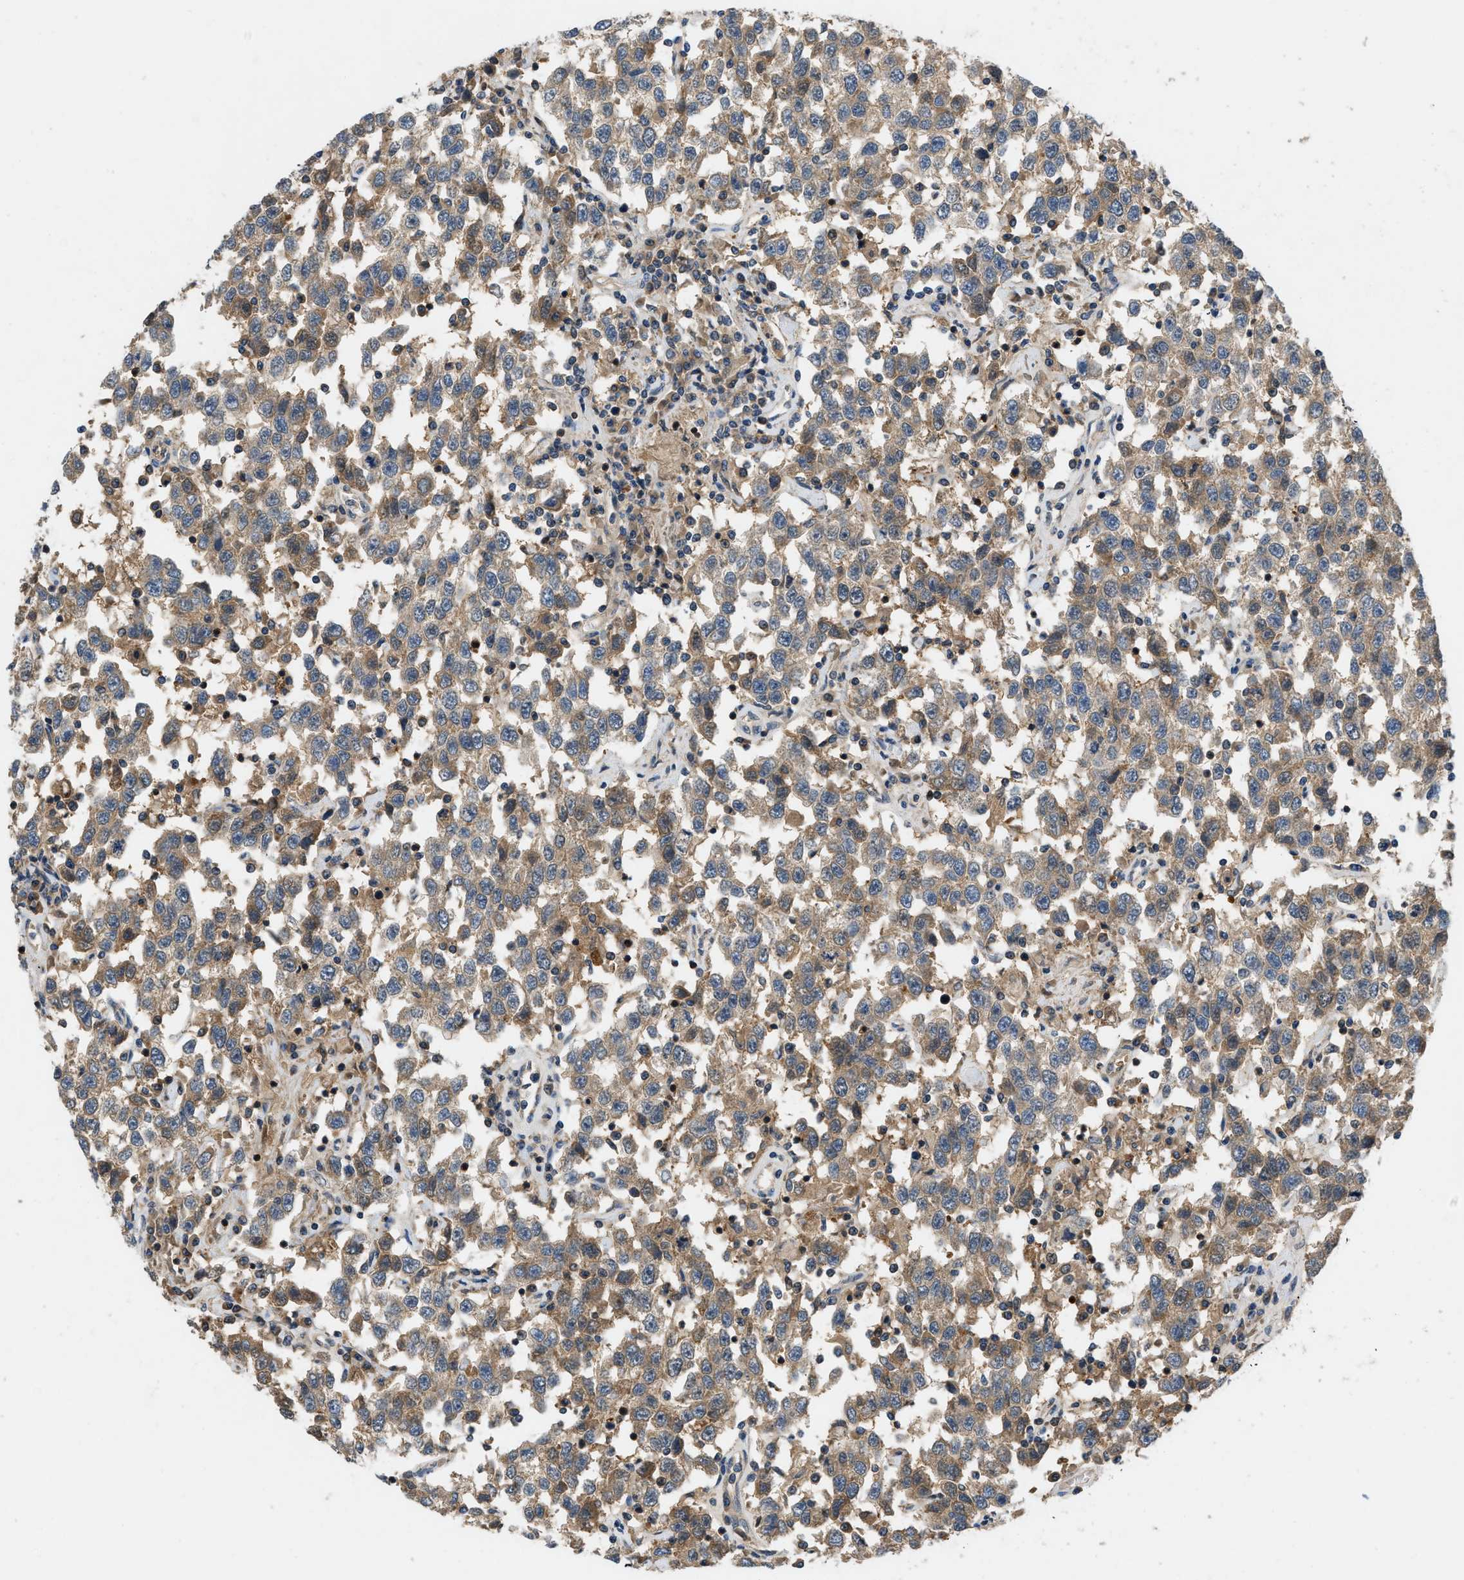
{"staining": {"intensity": "moderate", "quantity": ">75%", "location": "cytoplasmic/membranous"}, "tissue": "testis cancer", "cell_type": "Tumor cells", "image_type": "cancer", "snomed": [{"axis": "morphology", "description": "Seminoma, NOS"}, {"axis": "topography", "description": "Testis"}], "caption": "IHC histopathology image of neoplastic tissue: human testis cancer stained using immunohistochemistry demonstrates medium levels of moderate protein expression localized specifically in the cytoplasmic/membranous of tumor cells, appearing as a cytoplasmic/membranous brown color.", "gene": "GPR31", "patient": {"sex": "male", "age": 41}}